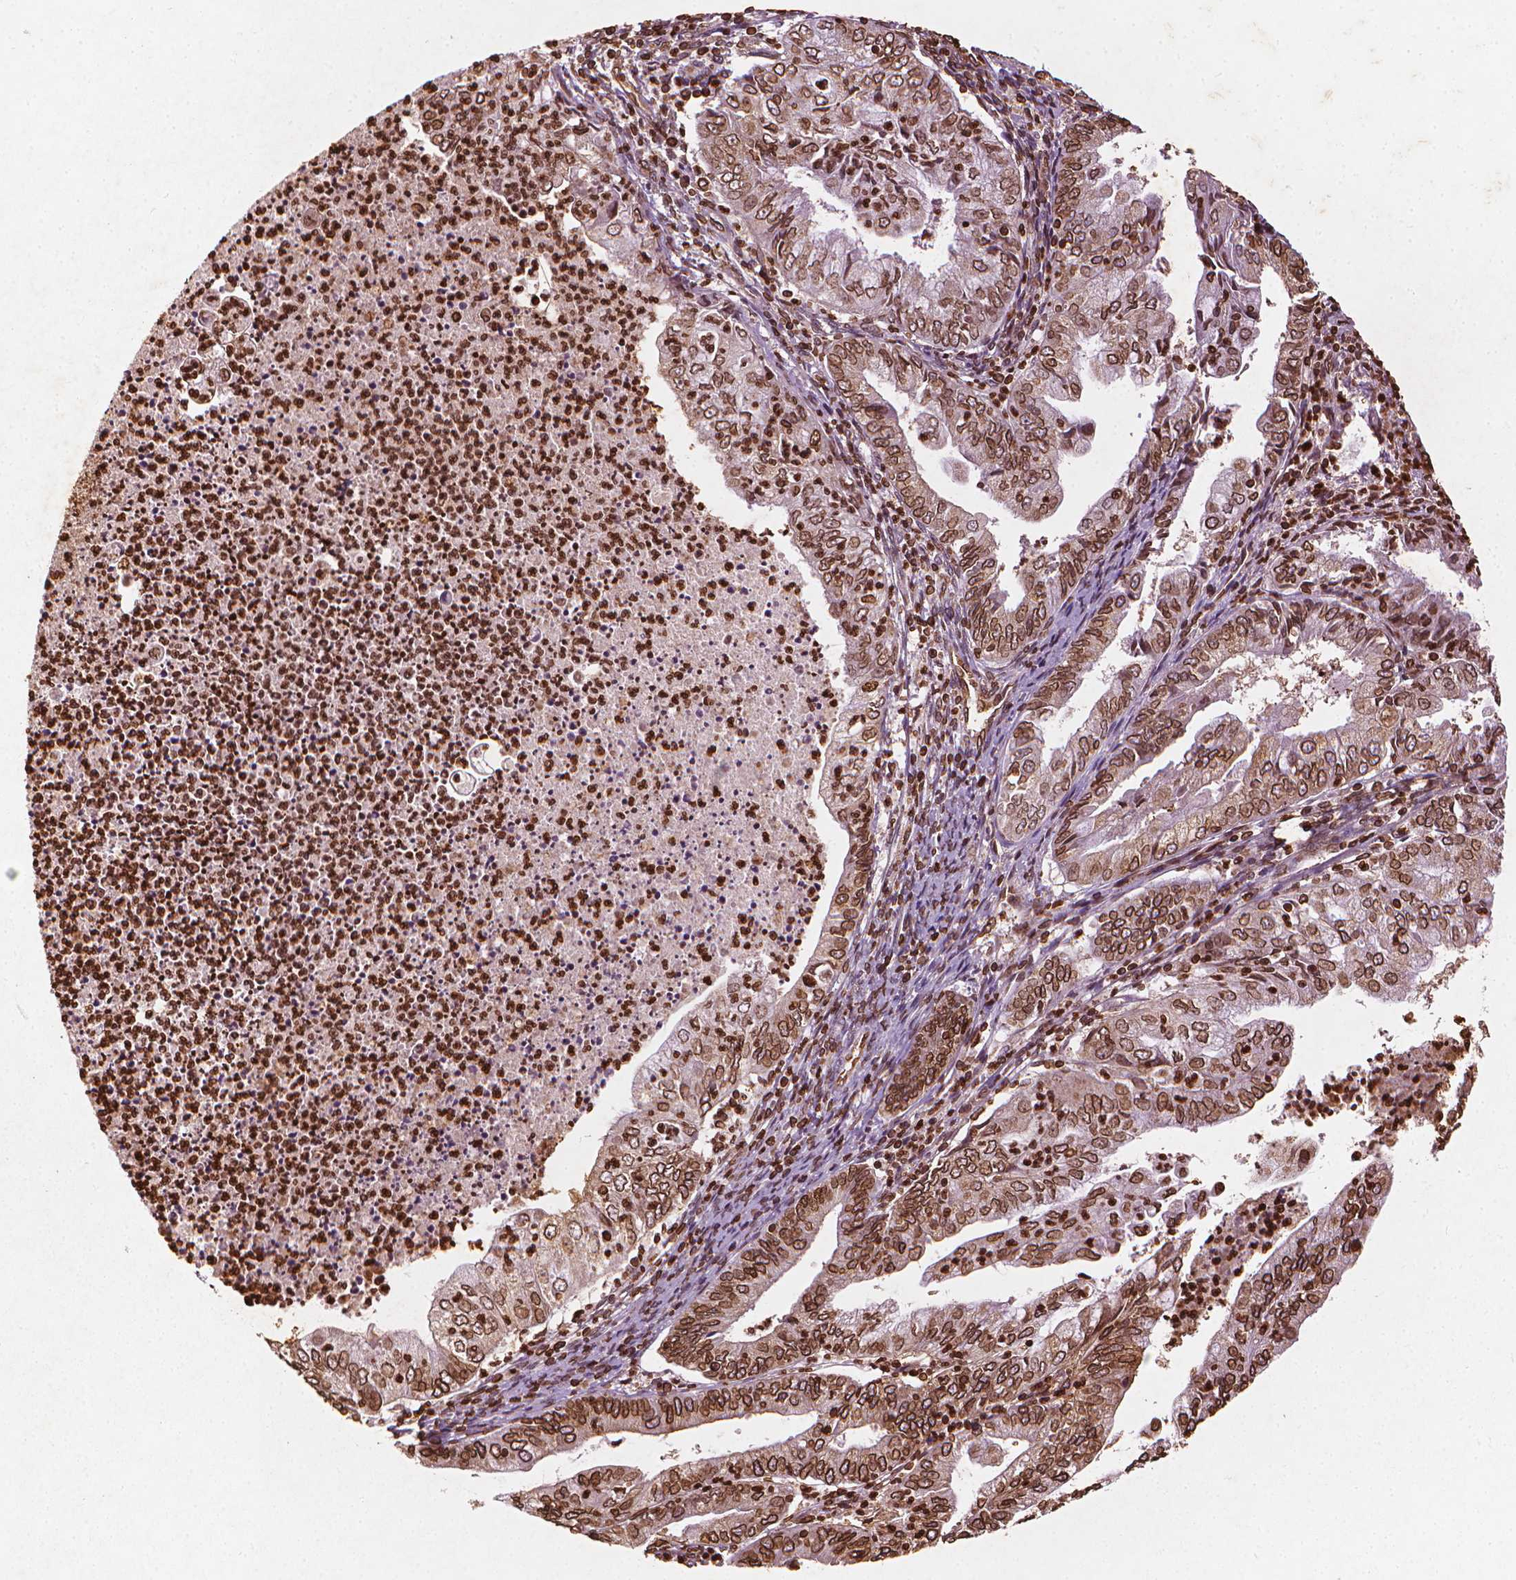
{"staining": {"intensity": "strong", "quantity": ">75%", "location": "cytoplasmic/membranous,nuclear"}, "tissue": "endometrial cancer", "cell_type": "Tumor cells", "image_type": "cancer", "snomed": [{"axis": "morphology", "description": "Adenocarcinoma, NOS"}, {"axis": "topography", "description": "Endometrium"}], "caption": "IHC micrograph of human endometrial adenocarcinoma stained for a protein (brown), which reveals high levels of strong cytoplasmic/membranous and nuclear expression in approximately >75% of tumor cells.", "gene": "LMNB1", "patient": {"sex": "female", "age": 55}}